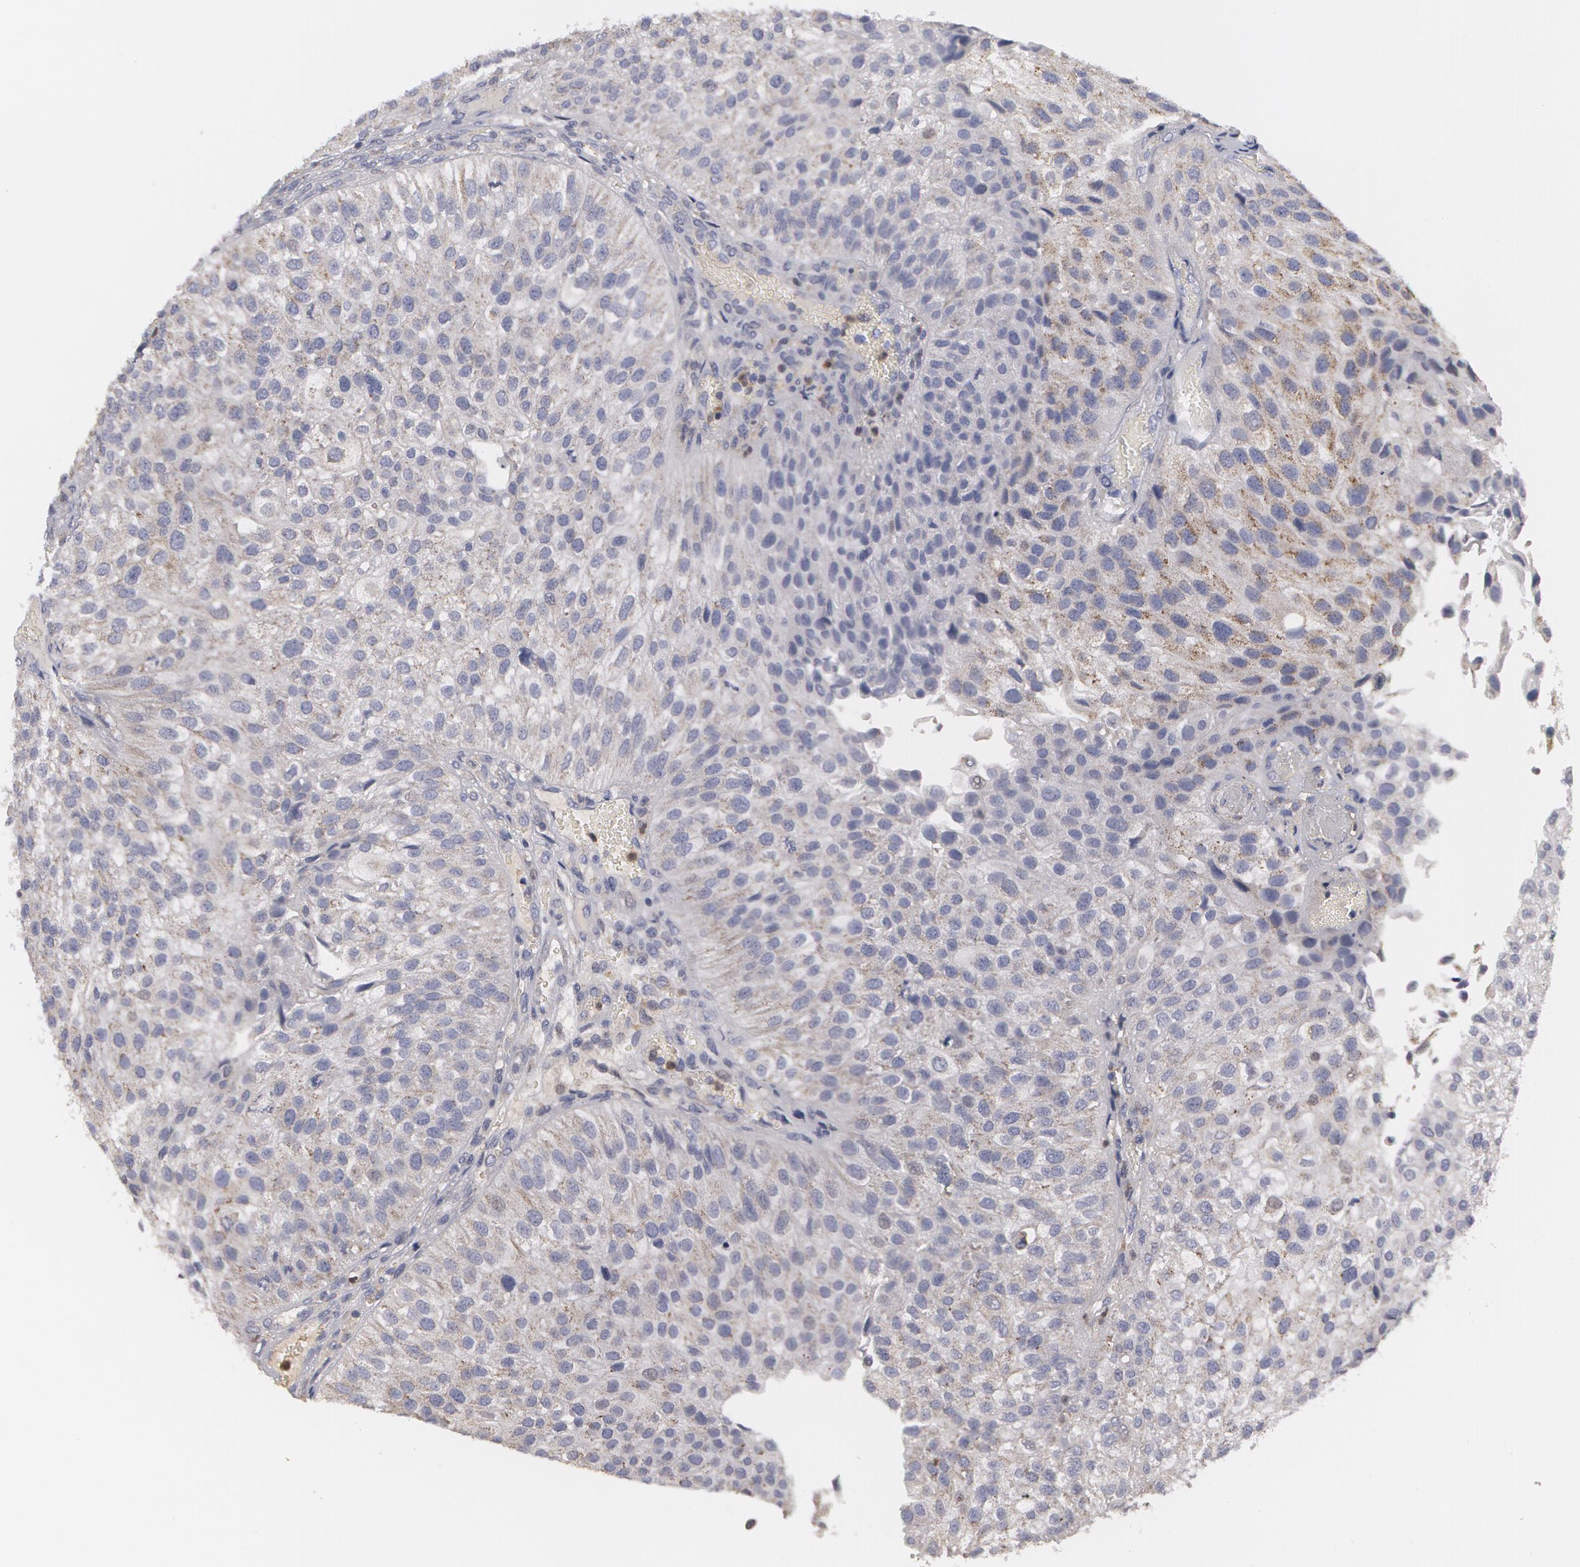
{"staining": {"intensity": "weak", "quantity": "25%-75%", "location": "cytoplasmic/membranous"}, "tissue": "urothelial cancer", "cell_type": "Tumor cells", "image_type": "cancer", "snomed": [{"axis": "morphology", "description": "Urothelial carcinoma, Low grade"}, {"axis": "topography", "description": "Urinary bladder"}], "caption": "Immunohistochemistry photomicrograph of neoplastic tissue: urothelial carcinoma (low-grade) stained using immunohistochemistry exhibits low levels of weak protein expression localized specifically in the cytoplasmic/membranous of tumor cells, appearing as a cytoplasmic/membranous brown color.", "gene": "CAT", "patient": {"sex": "female", "age": 89}}